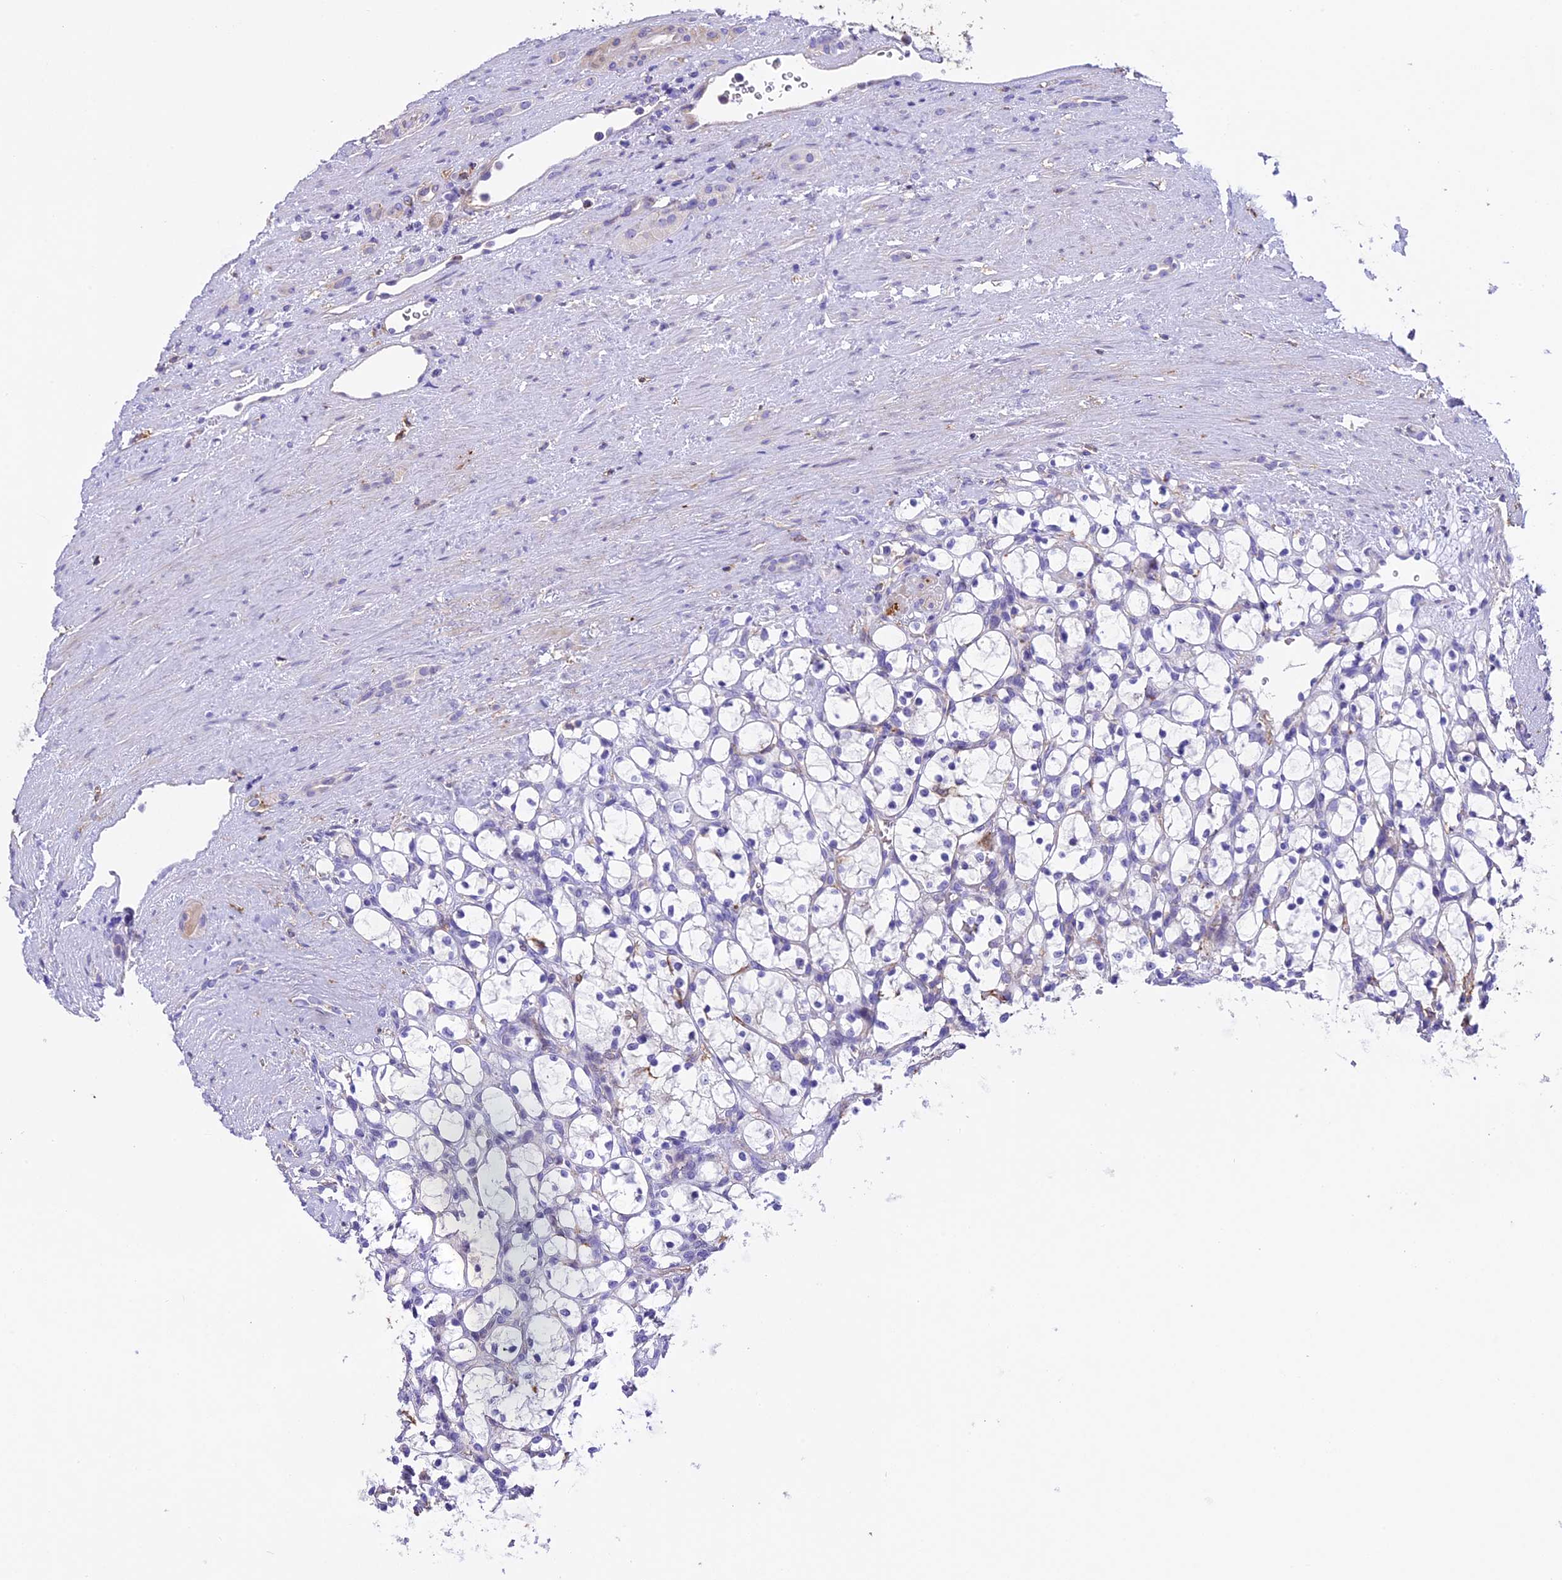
{"staining": {"intensity": "negative", "quantity": "none", "location": "none"}, "tissue": "renal cancer", "cell_type": "Tumor cells", "image_type": "cancer", "snomed": [{"axis": "morphology", "description": "Adenocarcinoma, NOS"}, {"axis": "topography", "description": "Kidney"}], "caption": "This is an immunohistochemistry photomicrograph of human renal adenocarcinoma. There is no staining in tumor cells.", "gene": "NOD2", "patient": {"sex": "female", "age": 69}}